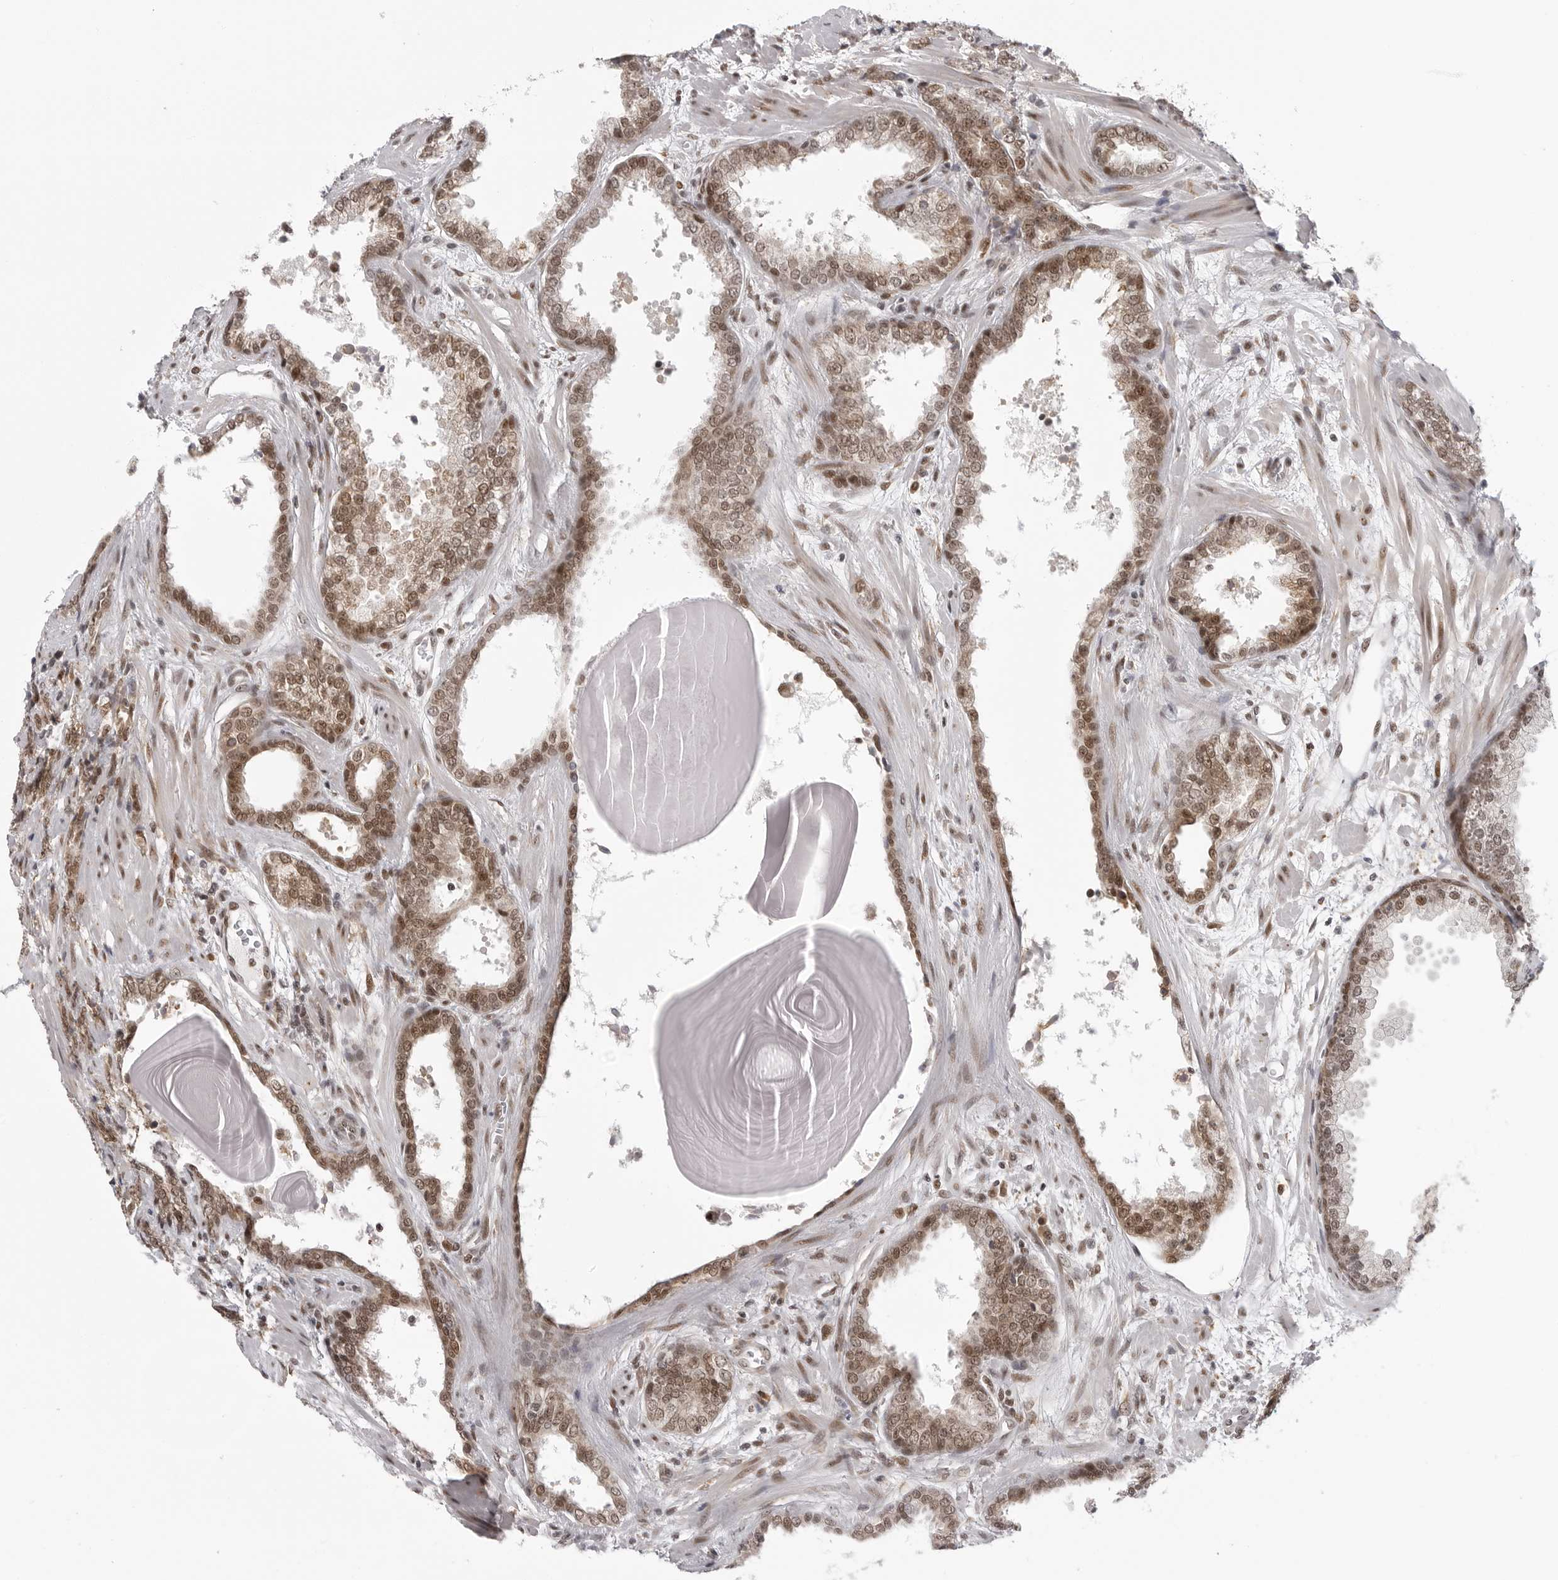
{"staining": {"intensity": "moderate", "quantity": ">75%", "location": "nuclear"}, "tissue": "prostate cancer", "cell_type": "Tumor cells", "image_type": "cancer", "snomed": [{"axis": "morphology", "description": "Adenocarcinoma, High grade"}, {"axis": "topography", "description": "Prostate"}], "caption": "Tumor cells reveal medium levels of moderate nuclear expression in approximately >75% of cells in human prostate cancer (high-grade adenocarcinoma).", "gene": "PRDM10", "patient": {"sex": "male", "age": 62}}